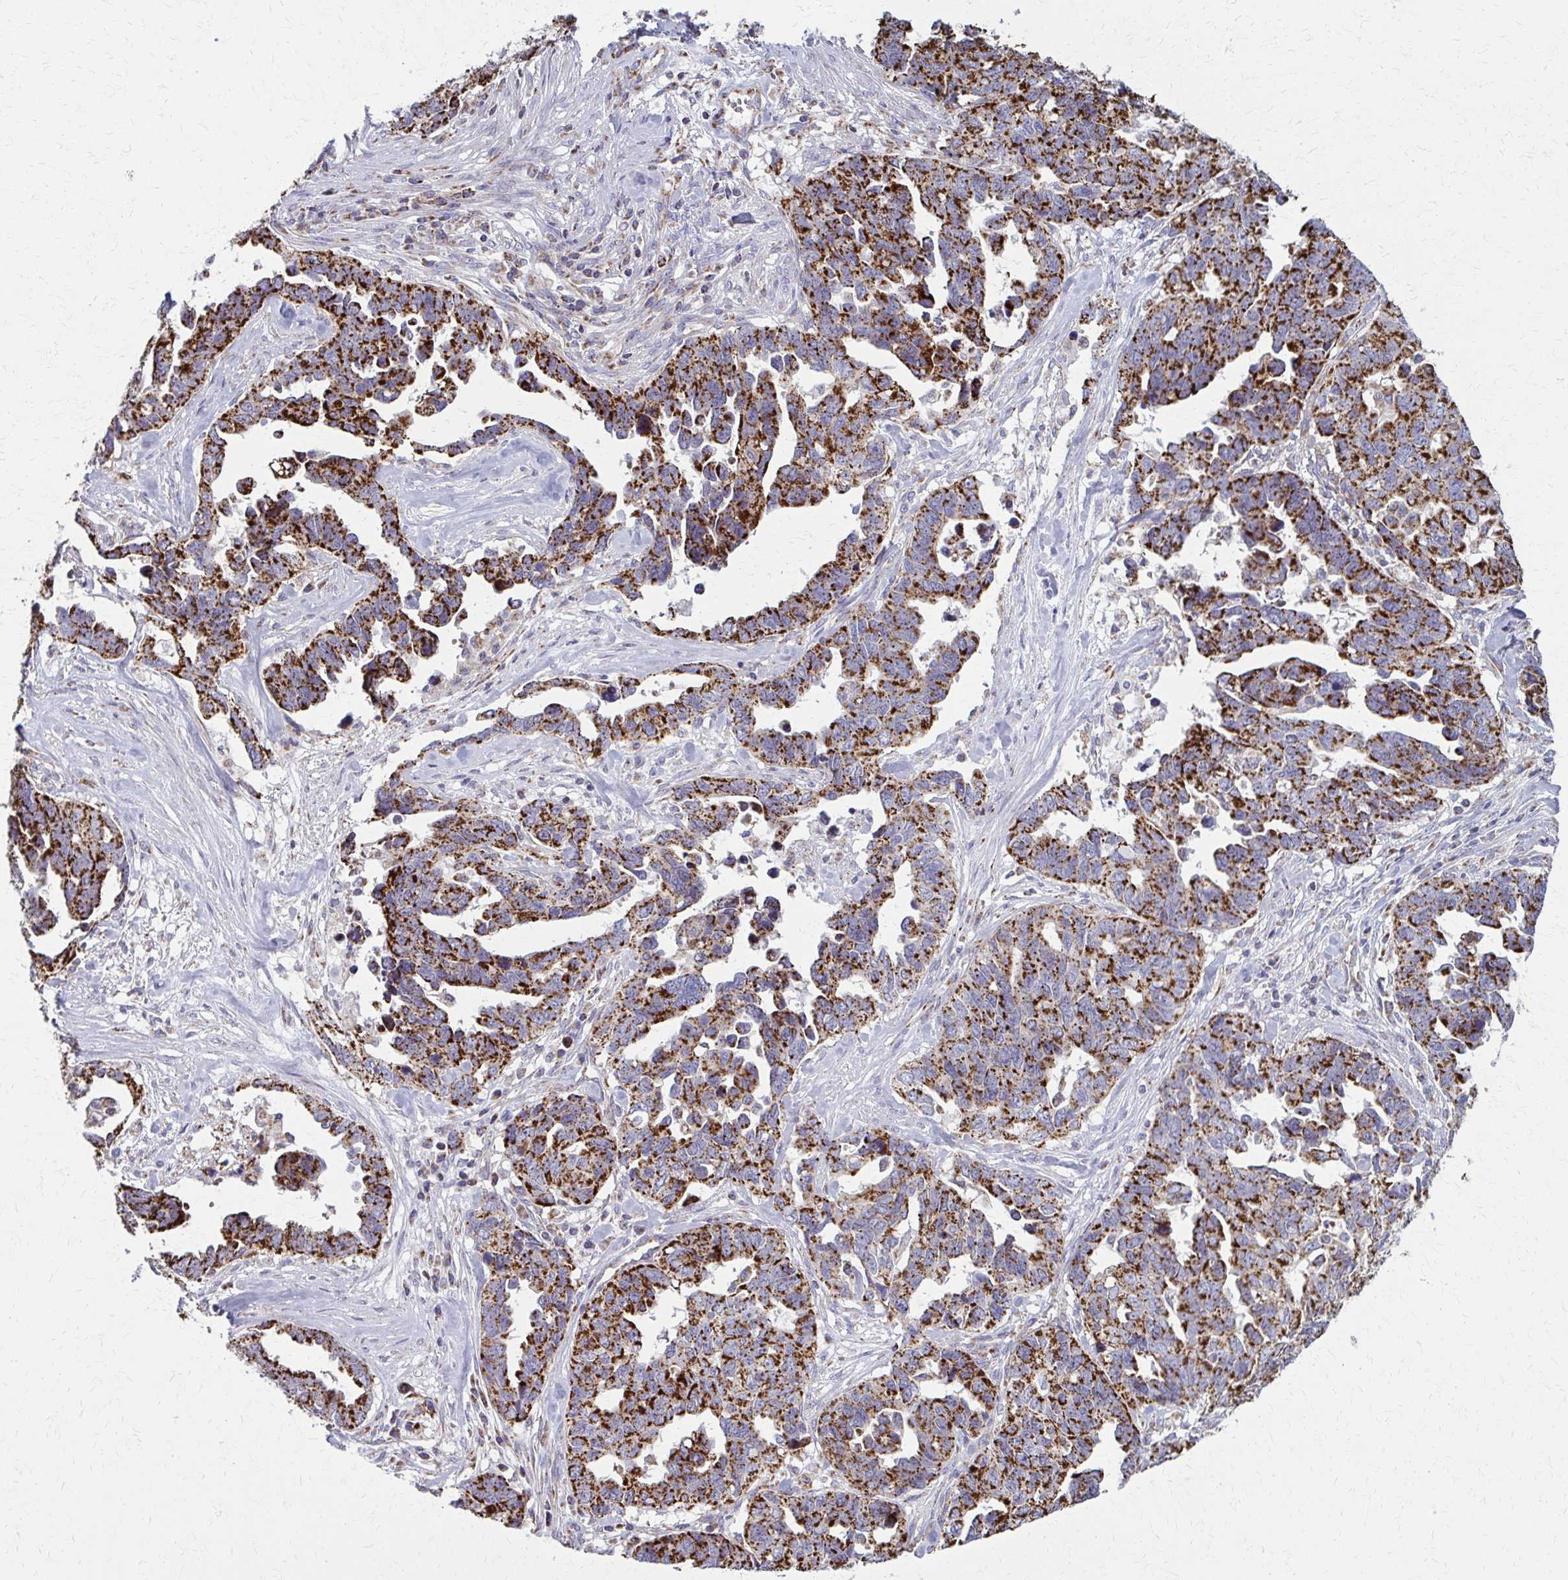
{"staining": {"intensity": "strong", "quantity": ">75%", "location": "cytoplasmic/membranous"}, "tissue": "ovarian cancer", "cell_type": "Tumor cells", "image_type": "cancer", "snomed": [{"axis": "morphology", "description": "Cystadenocarcinoma, serous, NOS"}, {"axis": "topography", "description": "Ovary"}], "caption": "The photomicrograph shows a brown stain indicating the presence of a protein in the cytoplasmic/membranous of tumor cells in ovarian cancer. (Brightfield microscopy of DAB IHC at high magnification).", "gene": "TVP23A", "patient": {"sex": "female", "age": 69}}